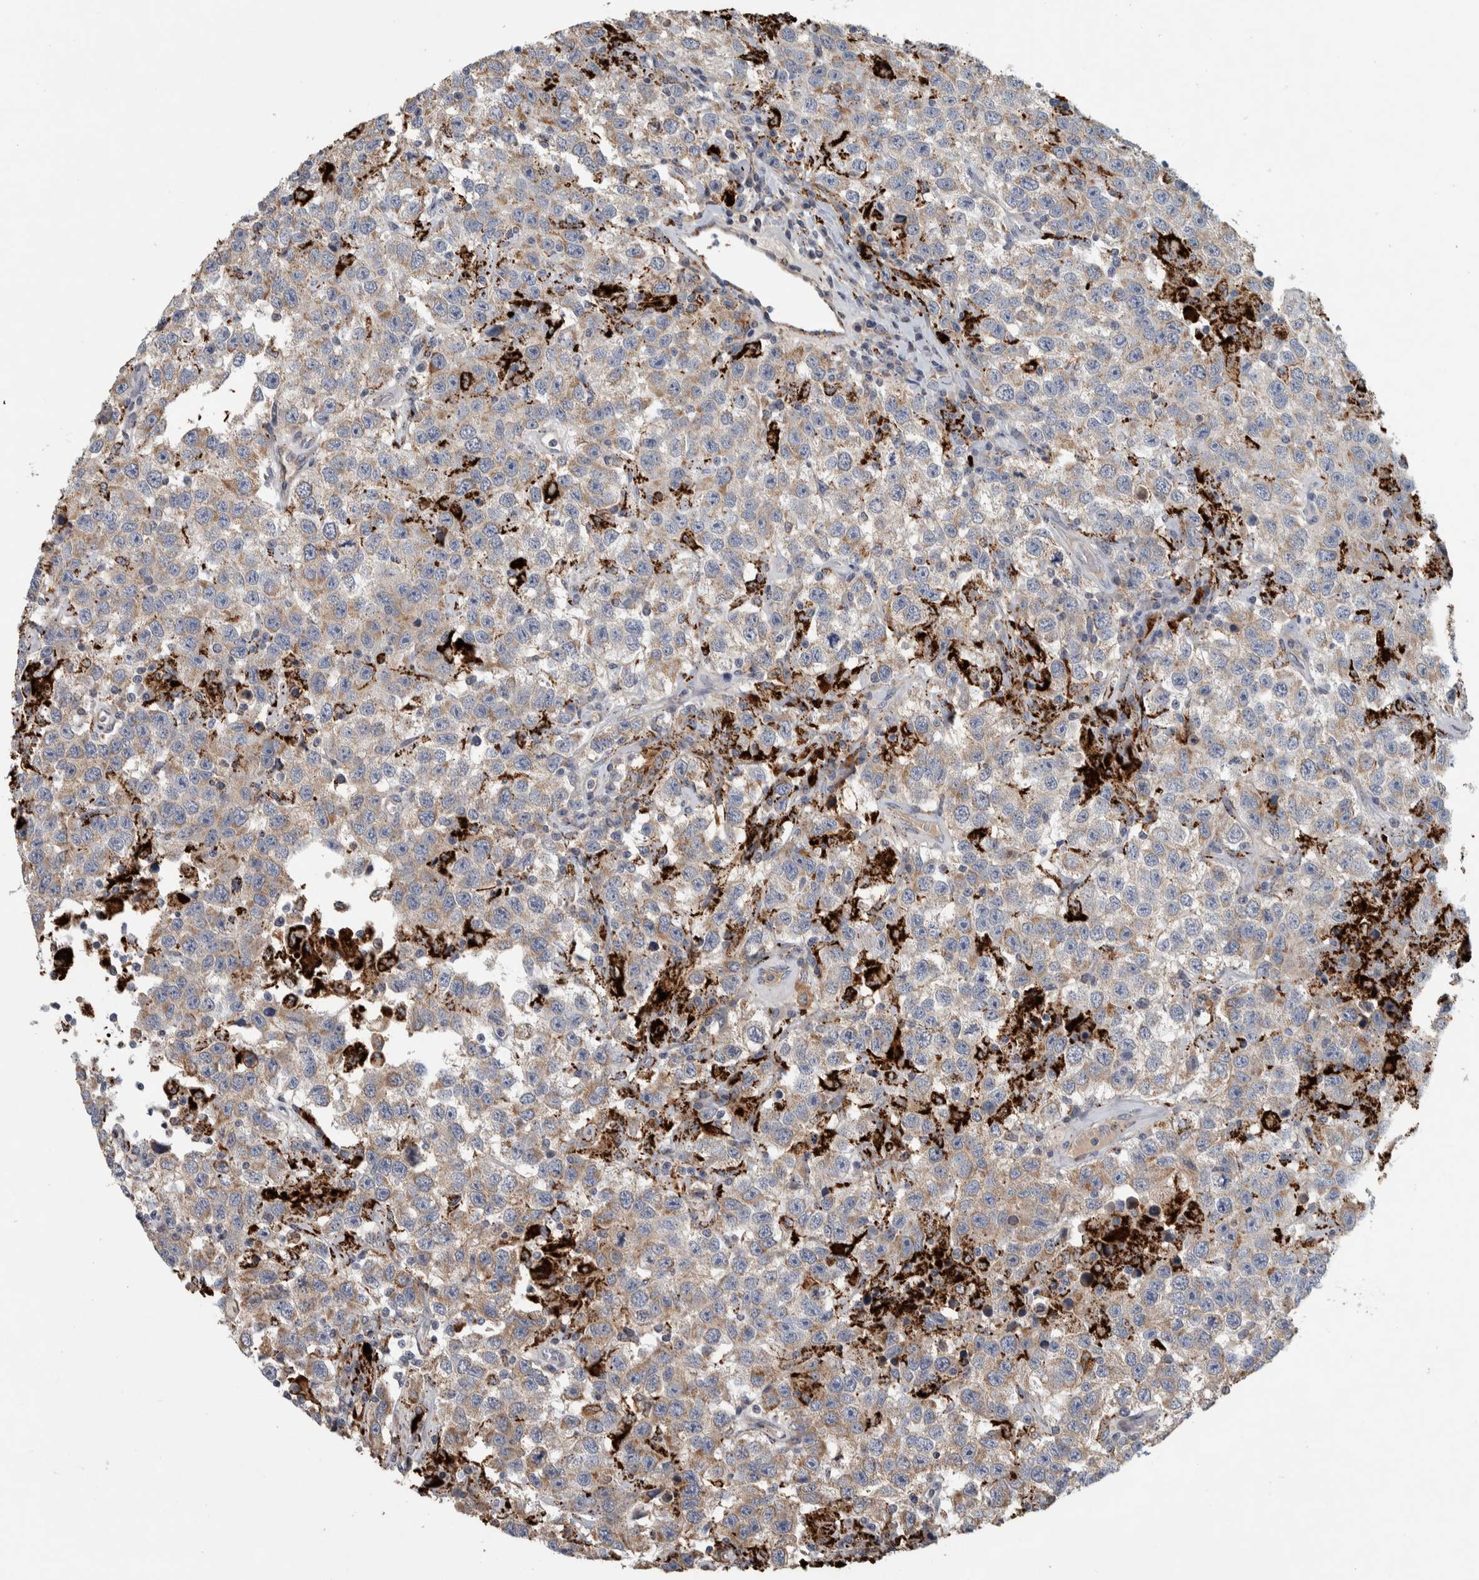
{"staining": {"intensity": "weak", "quantity": ">75%", "location": "cytoplasmic/membranous"}, "tissue": "testis cancer", "cell_type": "Tumor cells", "image_type": "cancer", "snomed": [{"axis": "morphology", "description": "Seminoma, NOS"}, {"axis": "topography", "description": "Testis"}], "caption": "This photomicrograph displays immunohistochemistry (IHC) staining of human seminoma (testis), with low weak cytoplasmic/membranous expression in approximately >75% of tumor cells.", "gene": "FAM78A", "patient": {"sex": "male", "age": 41}}